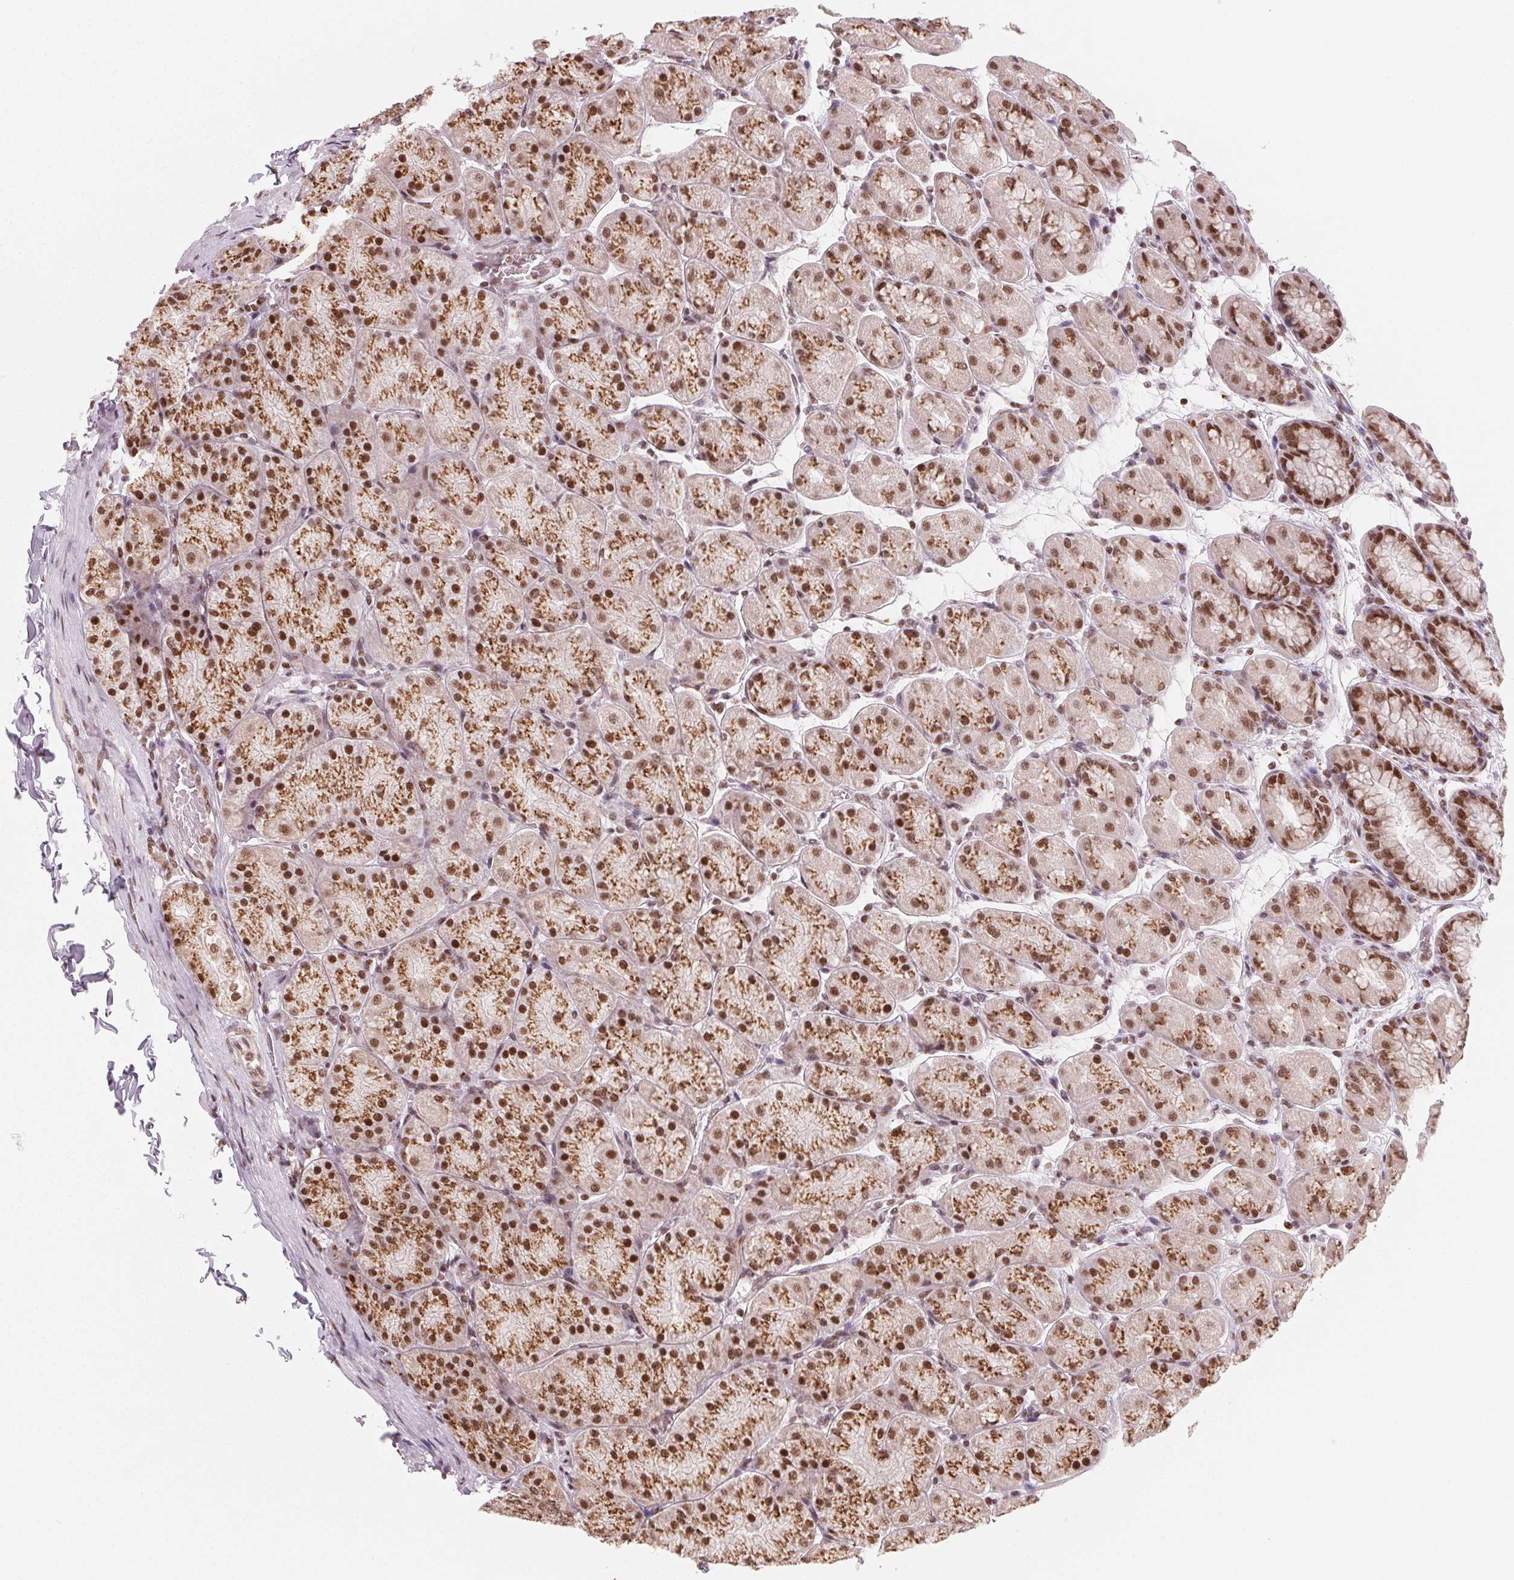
{"staining": {"intensity": "strong", "quantity": ">75%", "location": "cytoplasmic/membranous,nuclear"}, "tissue": "stomach", "cell_type": "Glandular cells", "image_type": "normal", "snomed": [{"axis": "morphology", "description": "Normal tissue, NOS"}, {"axis": "topography", "description": "Stomach, upper"}], "caption": "Protein analysis of normal stomach demonstrates strong cytoplasmic/membranous,nuclear staining in approximately >75% of glandular cells.", "gene": "TOPORS", "patient": {"sex": "female", "age": 56}}